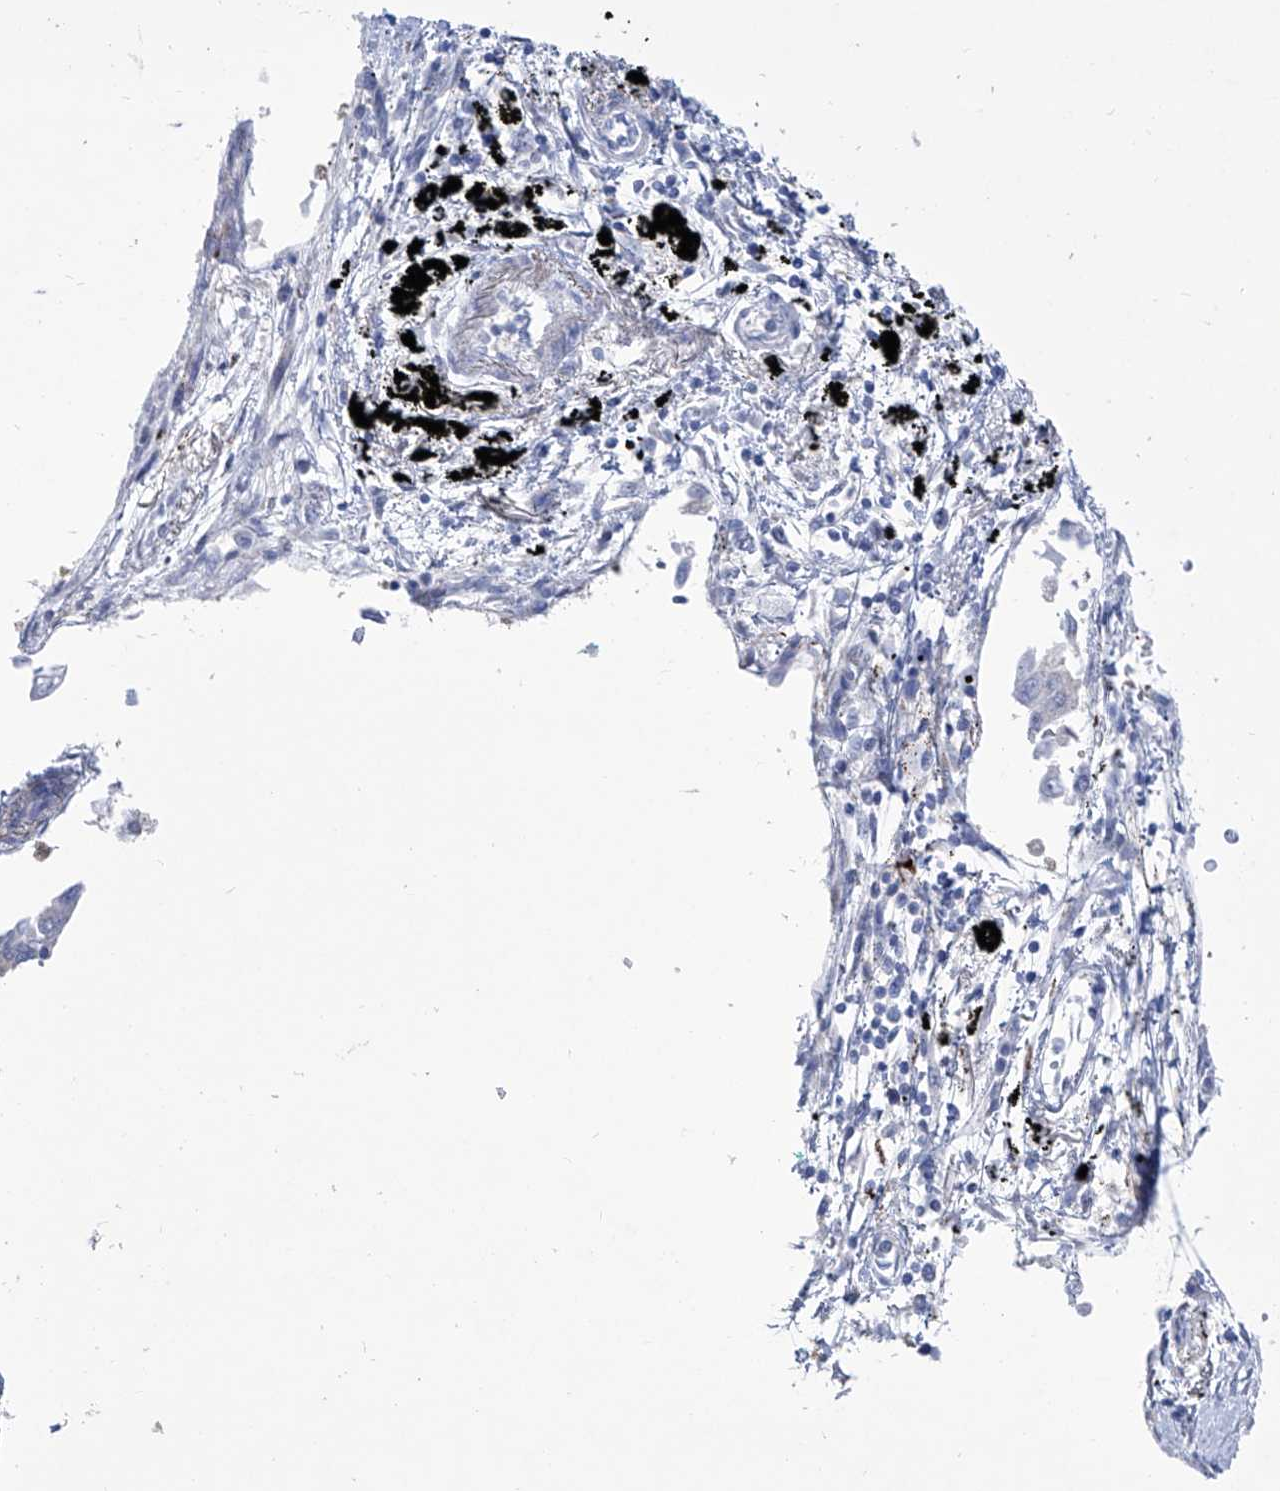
{"staining": {"intensity": "negative", "quantity": "none", "location": "none"}, "tissue": "lung cancer", "cell_type": "Tumor cells", "image_type": "cancer", "snomed": [{"axis": "morphology", "description": "Adenocarcinoma, NOS"}, {"axis": "topography", "description": "Lung"}], "caption": "Immunohistochemistry (IHC) image of adenocarcinoma (lung) stained for a protein (brown), which shows no staining in tumor cells.", "gene": "C1orf87", "patient": {"sex": "female", "age": 67}}